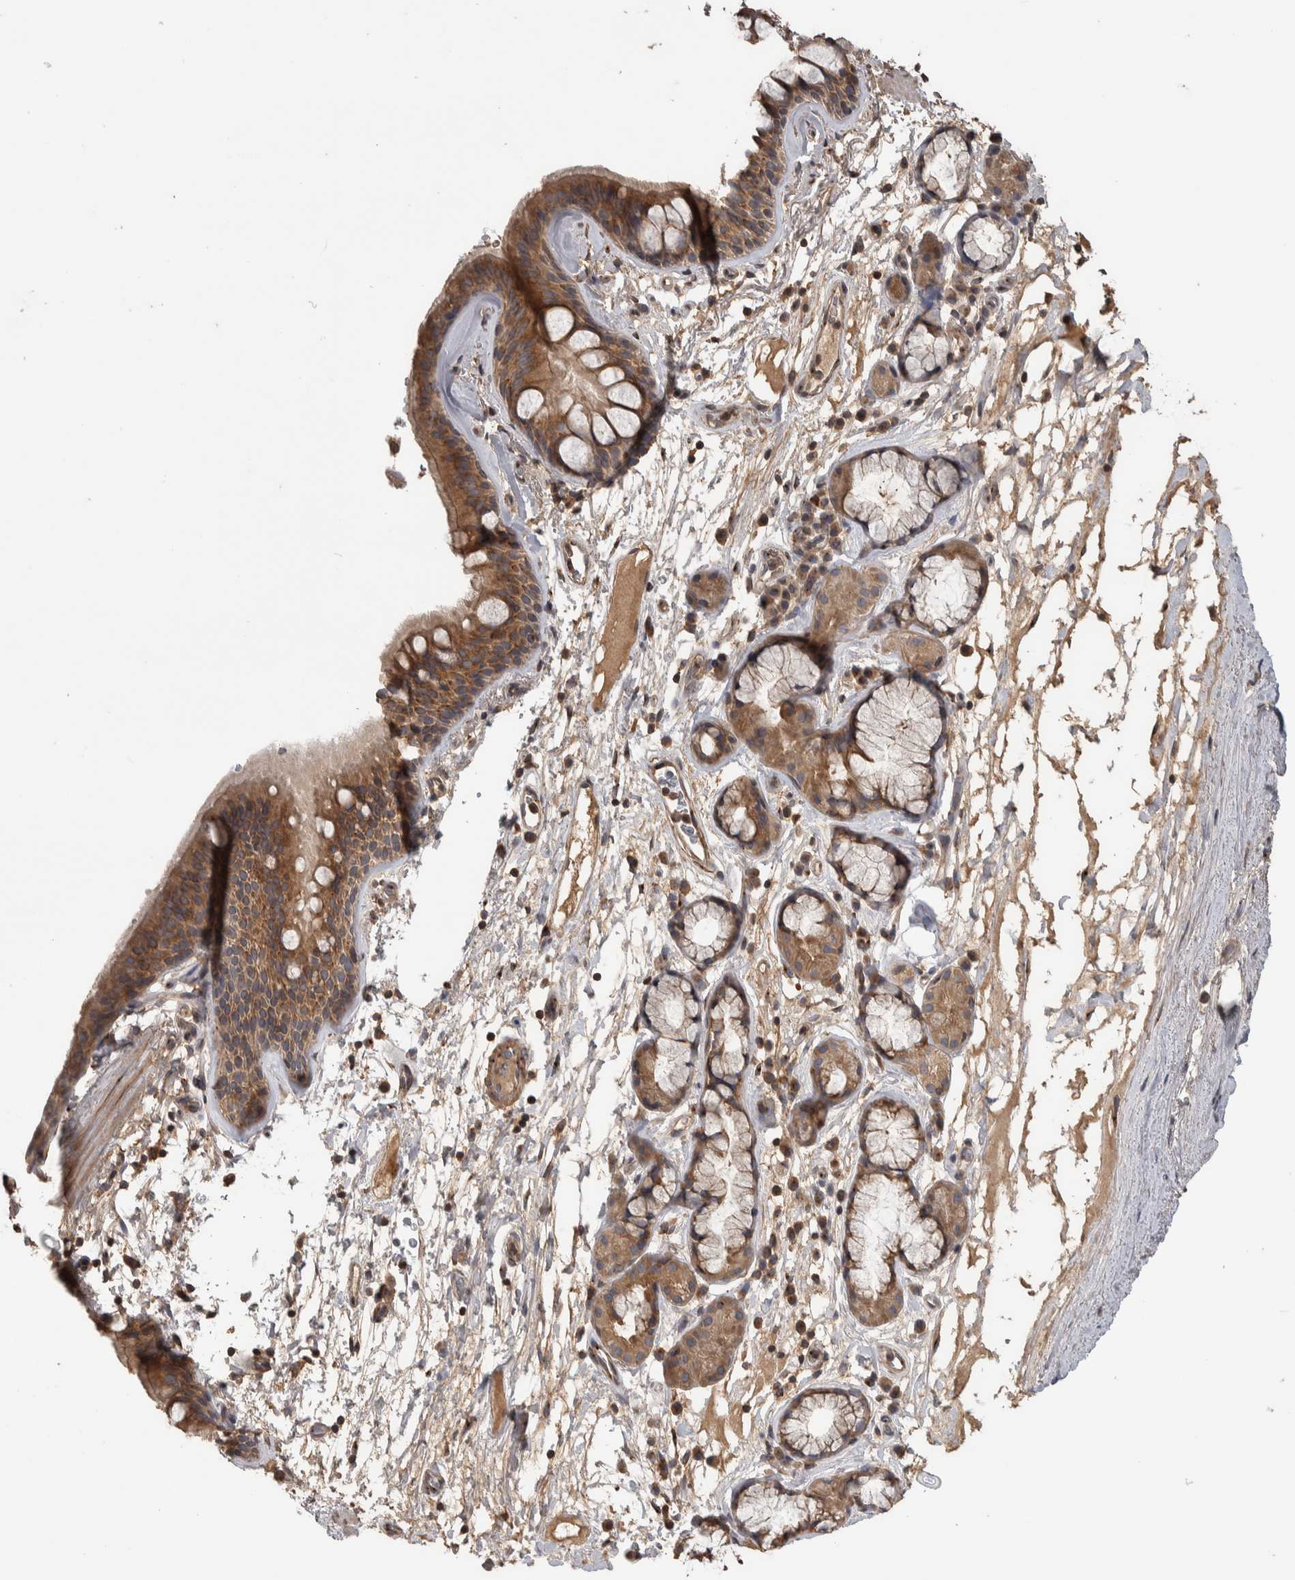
{"staining": {"intensity": "moderate", "quantity": ">75%", "location": "cytoplasmic/membranous"}, "tissue": "bronchus", "cell_type": "Respiratory epithelial cells", "image_type": "normal", "snomed": [{"axis": "morphology", "description": "Normal tissue, NOS"}, {"axis": "topography", "description": "Cartilage tissue"}], "caption": "IHC staining of benign bronchus, which shows medium levels of moderate cytoplasmic/membranous positivity in about >75% of respiratory epithelial cells indicating moderate cytoplasmic/membranous protein staining. The staining was performed using DAB (3,3'-diaminobenzidine) (brown) for protein detection and nuclei were counterstained in hematoxylin (blue).", "gene": "IFRD1", "patient": {"sex": "female", "age": 63}}